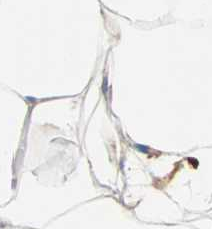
{"staining": {"intensity": "negative", "quantity": "none", "location": "none"}, "tissue": "adipose tissue", "cell_type": "Adipocytes", "image_type": "normal", "snomed": [{"axis": "morphology", "description": "Normal tissue, NOS"}, {"axis": "topography", "description": "Breast"}, {"axis": "topography", "description": "Adipose tissue"}], "caption": "An IHC histopathology image of benign adipose tissue is shown. There is no staining in adipocytes of adipose tissue.", "gene": "EEF2", "patient": {"sex": "female", "age": 25}}